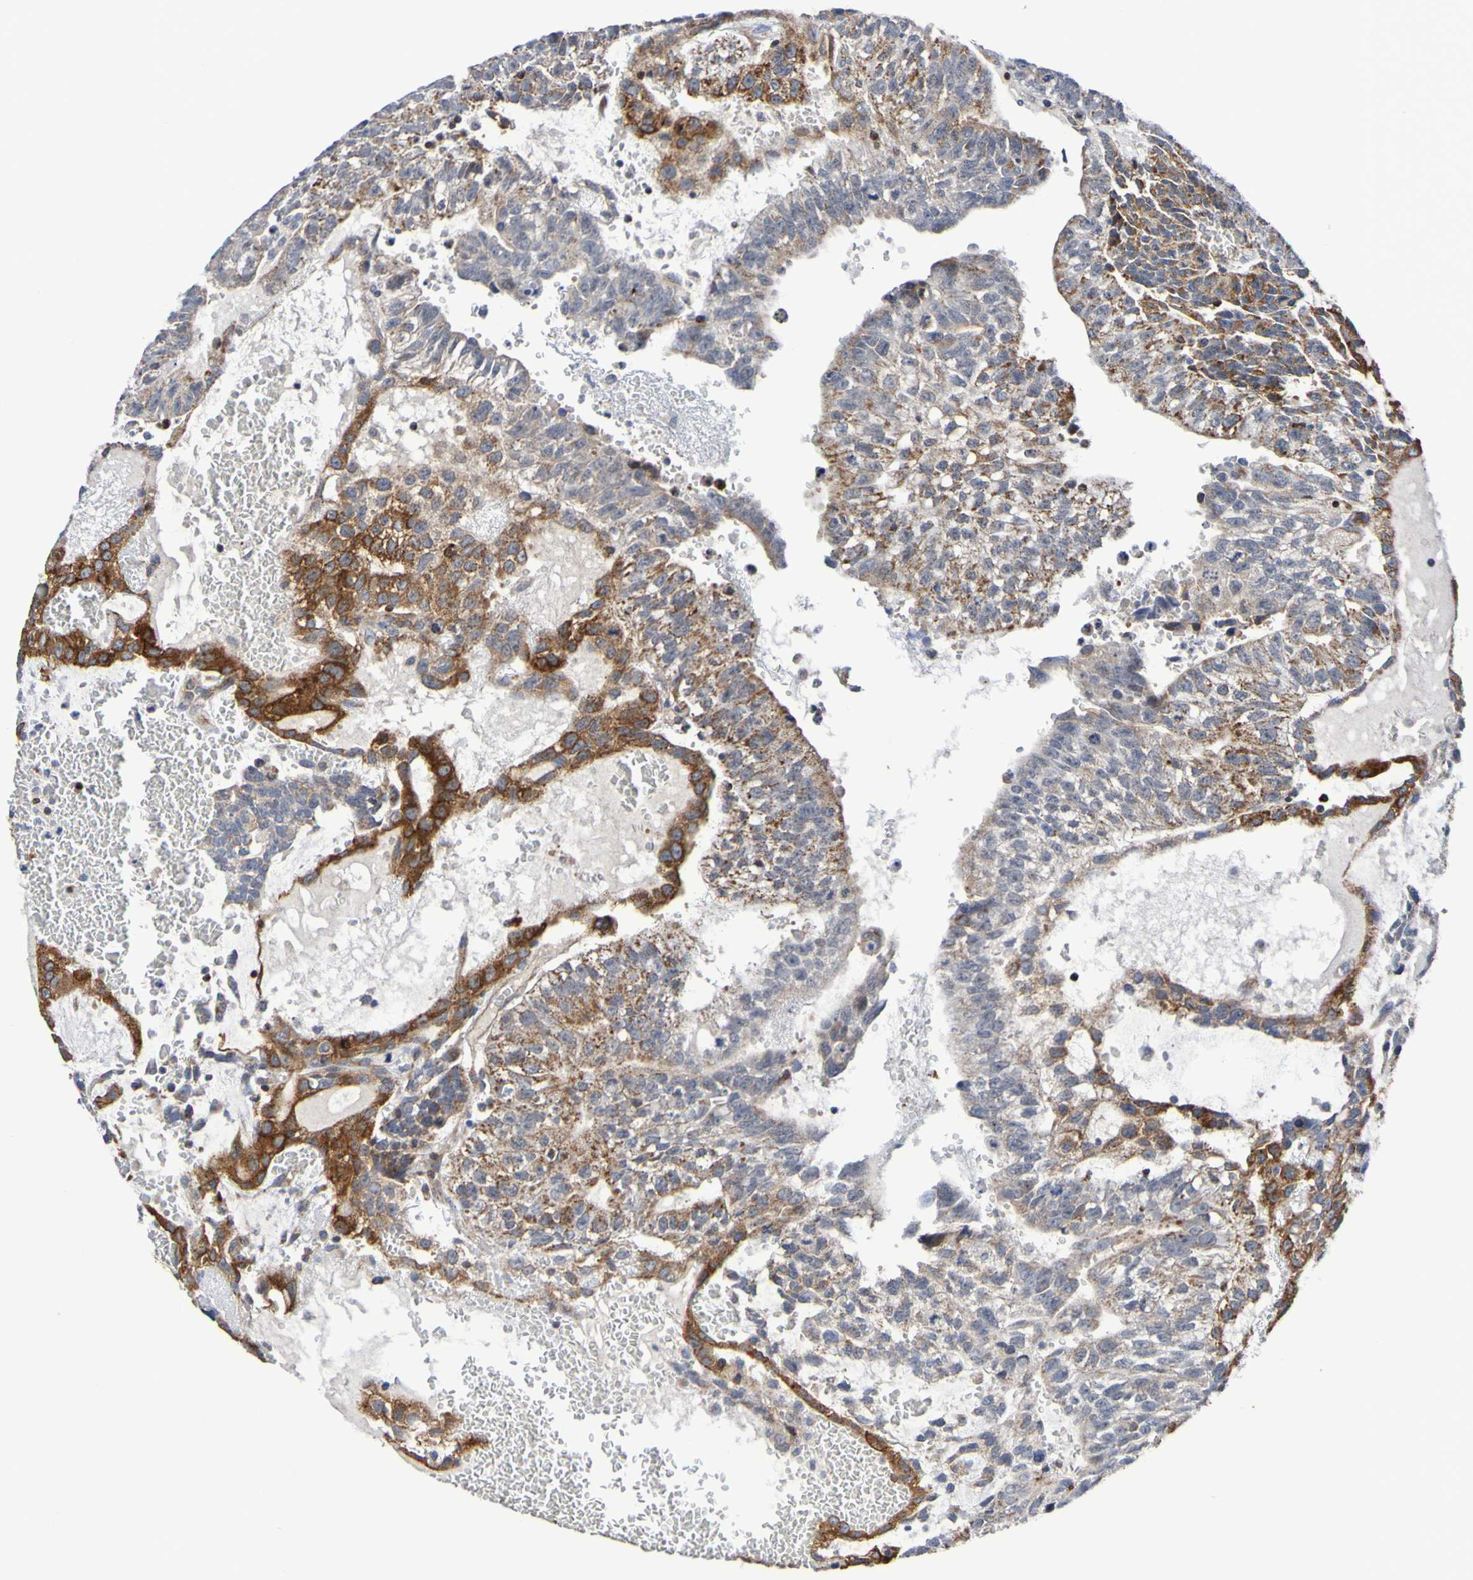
{"staining": {"intensity": "weak", "quantity": ">75%", "location": "cytoplasmic/membranous"}, "tissue": "testis cancer", "cell_type": "Tumor cells", "image_type": "cancer", "snomed": [{"axis": "morphology", "description": "Seminoma, NOS"}, {"axis": "morphology", "description": "Carcinoma, Embryonal, NOS"}, {"axis": "topography", "description": "Testis"}], "caption": "An immunohistochemistry micrograph of tumor tissue is shown. Protein staining in brown shows weak cytoplasmic/membranous positivity in testis seminoma within tumor cells. Nuclei are stained in blue.", "gene": "GJB1", "patient": {"sex": "male", "age": 52}}